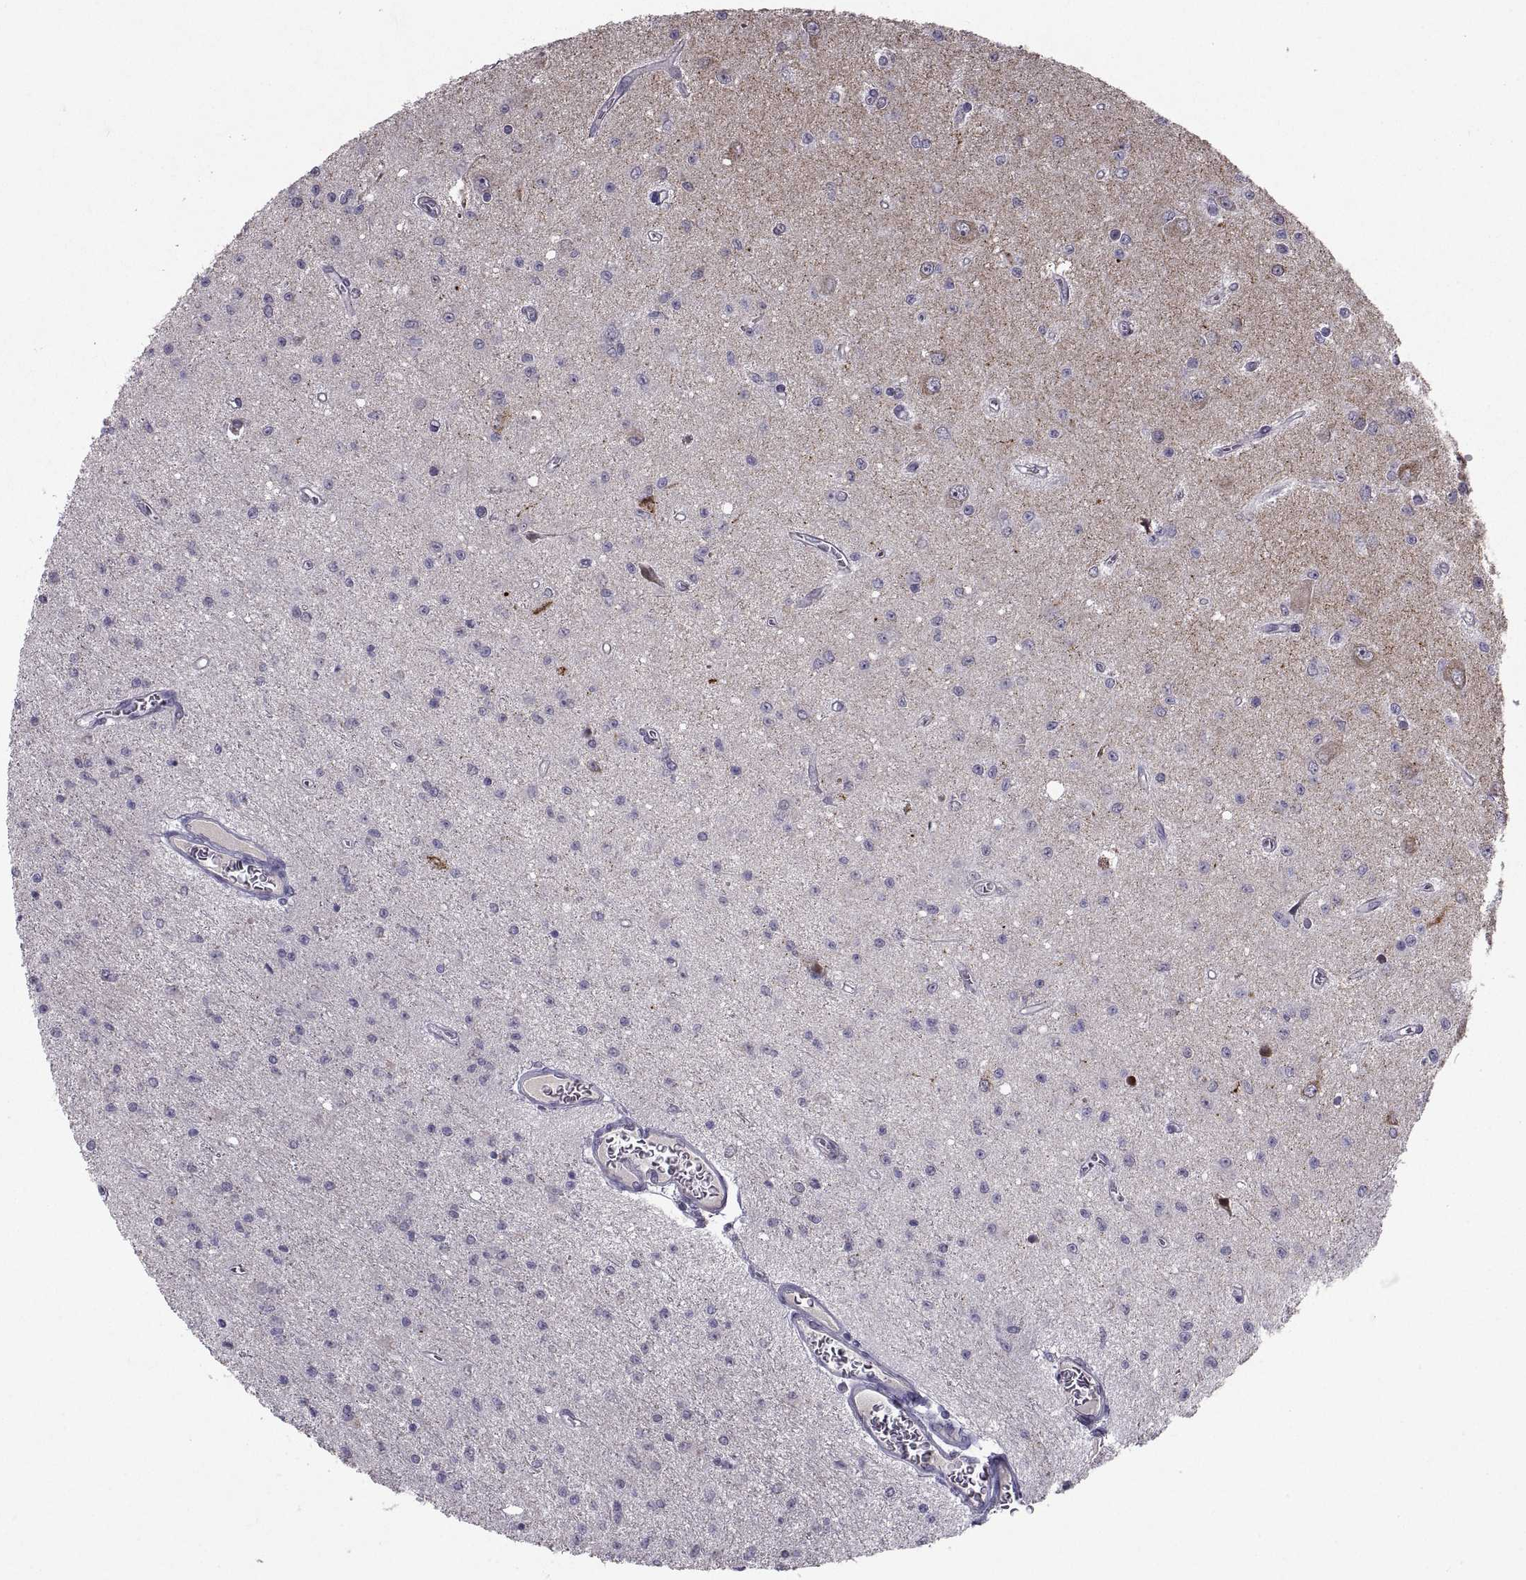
{"staining": {"intensity": "negative", "quantity": "none", "location": "none"}, "tissue": "glioma", "cell_type": "Tumor cells", "image_type": "cancer", "snomed": [{"axis": "morphology", "description": "Glioma, malignant, Low grade"}, {"axis": "topography", "description": "Brain"}], "caption": "Human glioma stained for a protein using immunohistochemistry demonstrates no staining in tumor cells.", "gene": "NPTX2", "patient": {"sex": "female", "age": 45}}